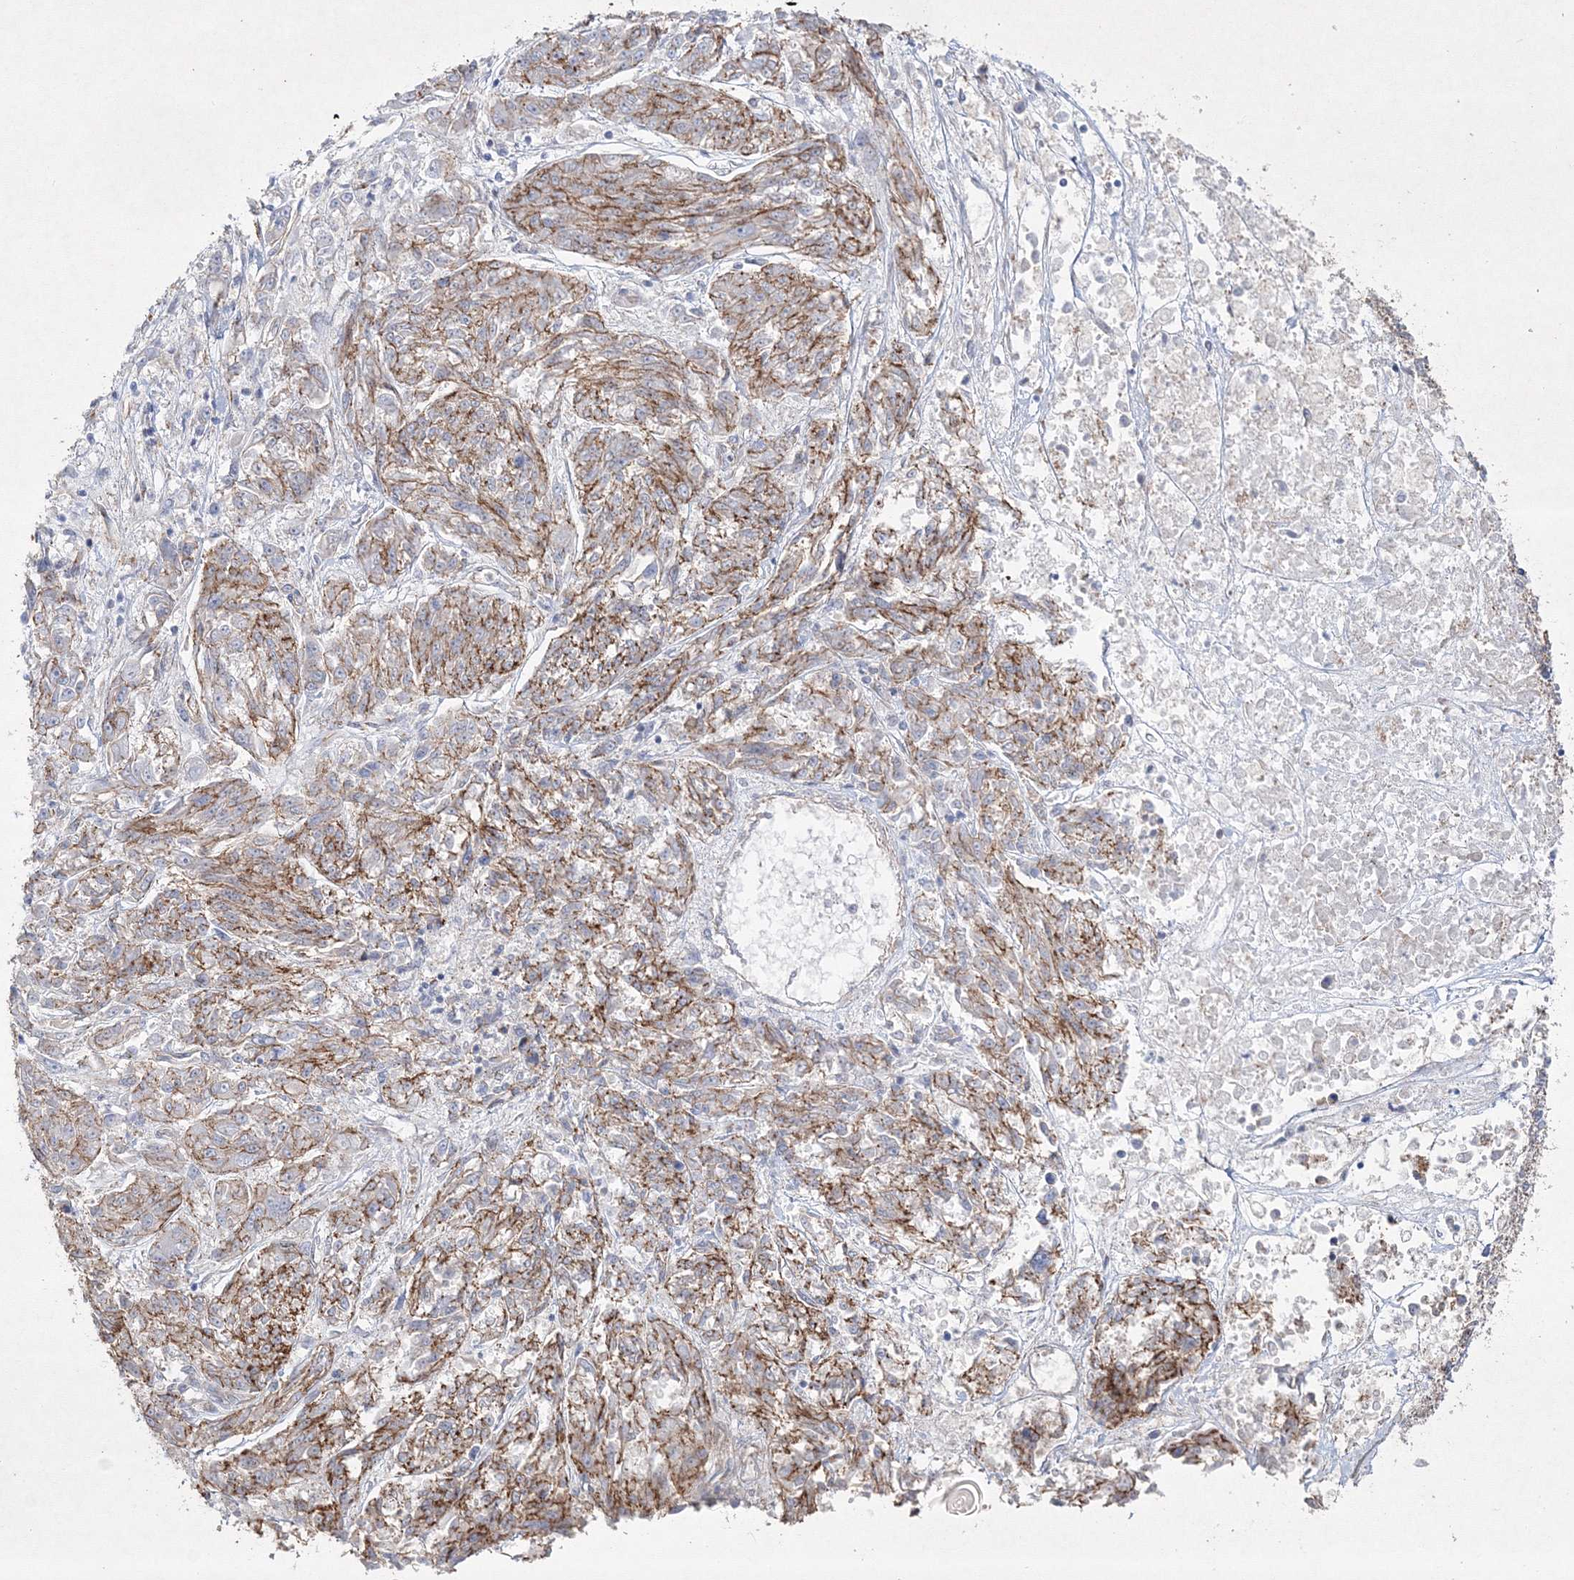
{"staining": {"intensity": "moderate", "quantity": ">75%", "location": "cytoplasmic/membranous"}, "tissue": "melanoma", "cell_type": "Tumor cells", "image_type": "cancer", "snomed": [{"axis": "morphology", "description": "Malignant melanoma, NOS"}, {"axis": "topography", "description": "Skin"}], "caption": "Protein expression analysis of human melanoma reveals moderate cytoplasmic/membranous positivity in about >75% of tumor cells.", "gene": "NAA40", "patient": {"sex": "male", "age": 53}}